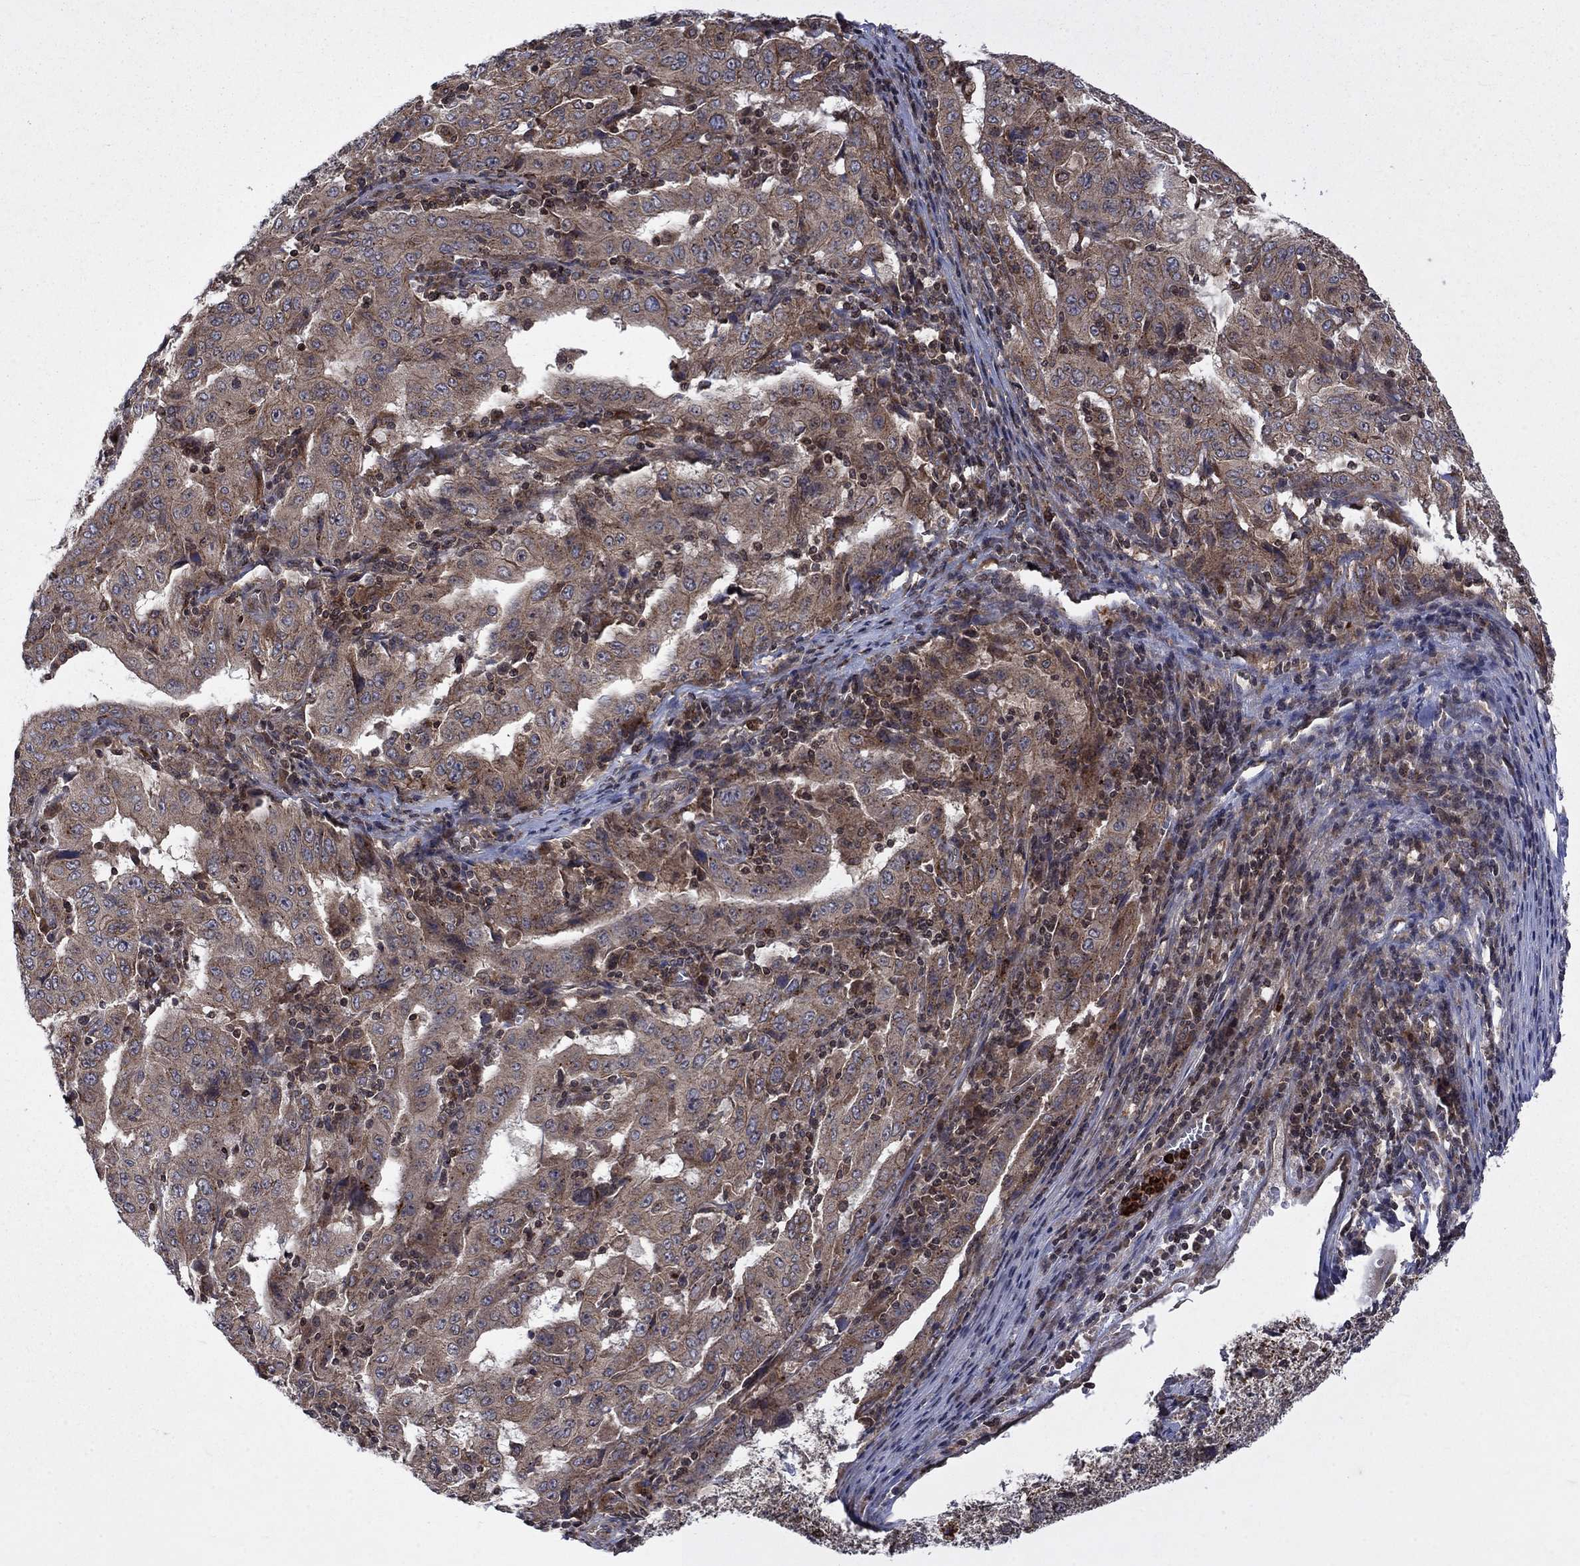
{"staining": {"intensity": "weak", "quantity": ">75%", "location": "cytoplasmic/membranous"}, "tissue": "pancreatic cancer", "cell_type": "Tumor cells", "image_type": "cancer", "snomed": [{"axis": "morphology", "description": "Adenocarcinoma, NOS"}, {"axis": "topography", "description": "Pancreas"}], "caption": "Brown immunohistochemical staining in pancreatic cancer demonstrates weak cytoplasmic/membranous positivity in approximately >75% of tumor cells.", "gene": "TMEM33", "patient": {"sex": "male", "age": 63}}